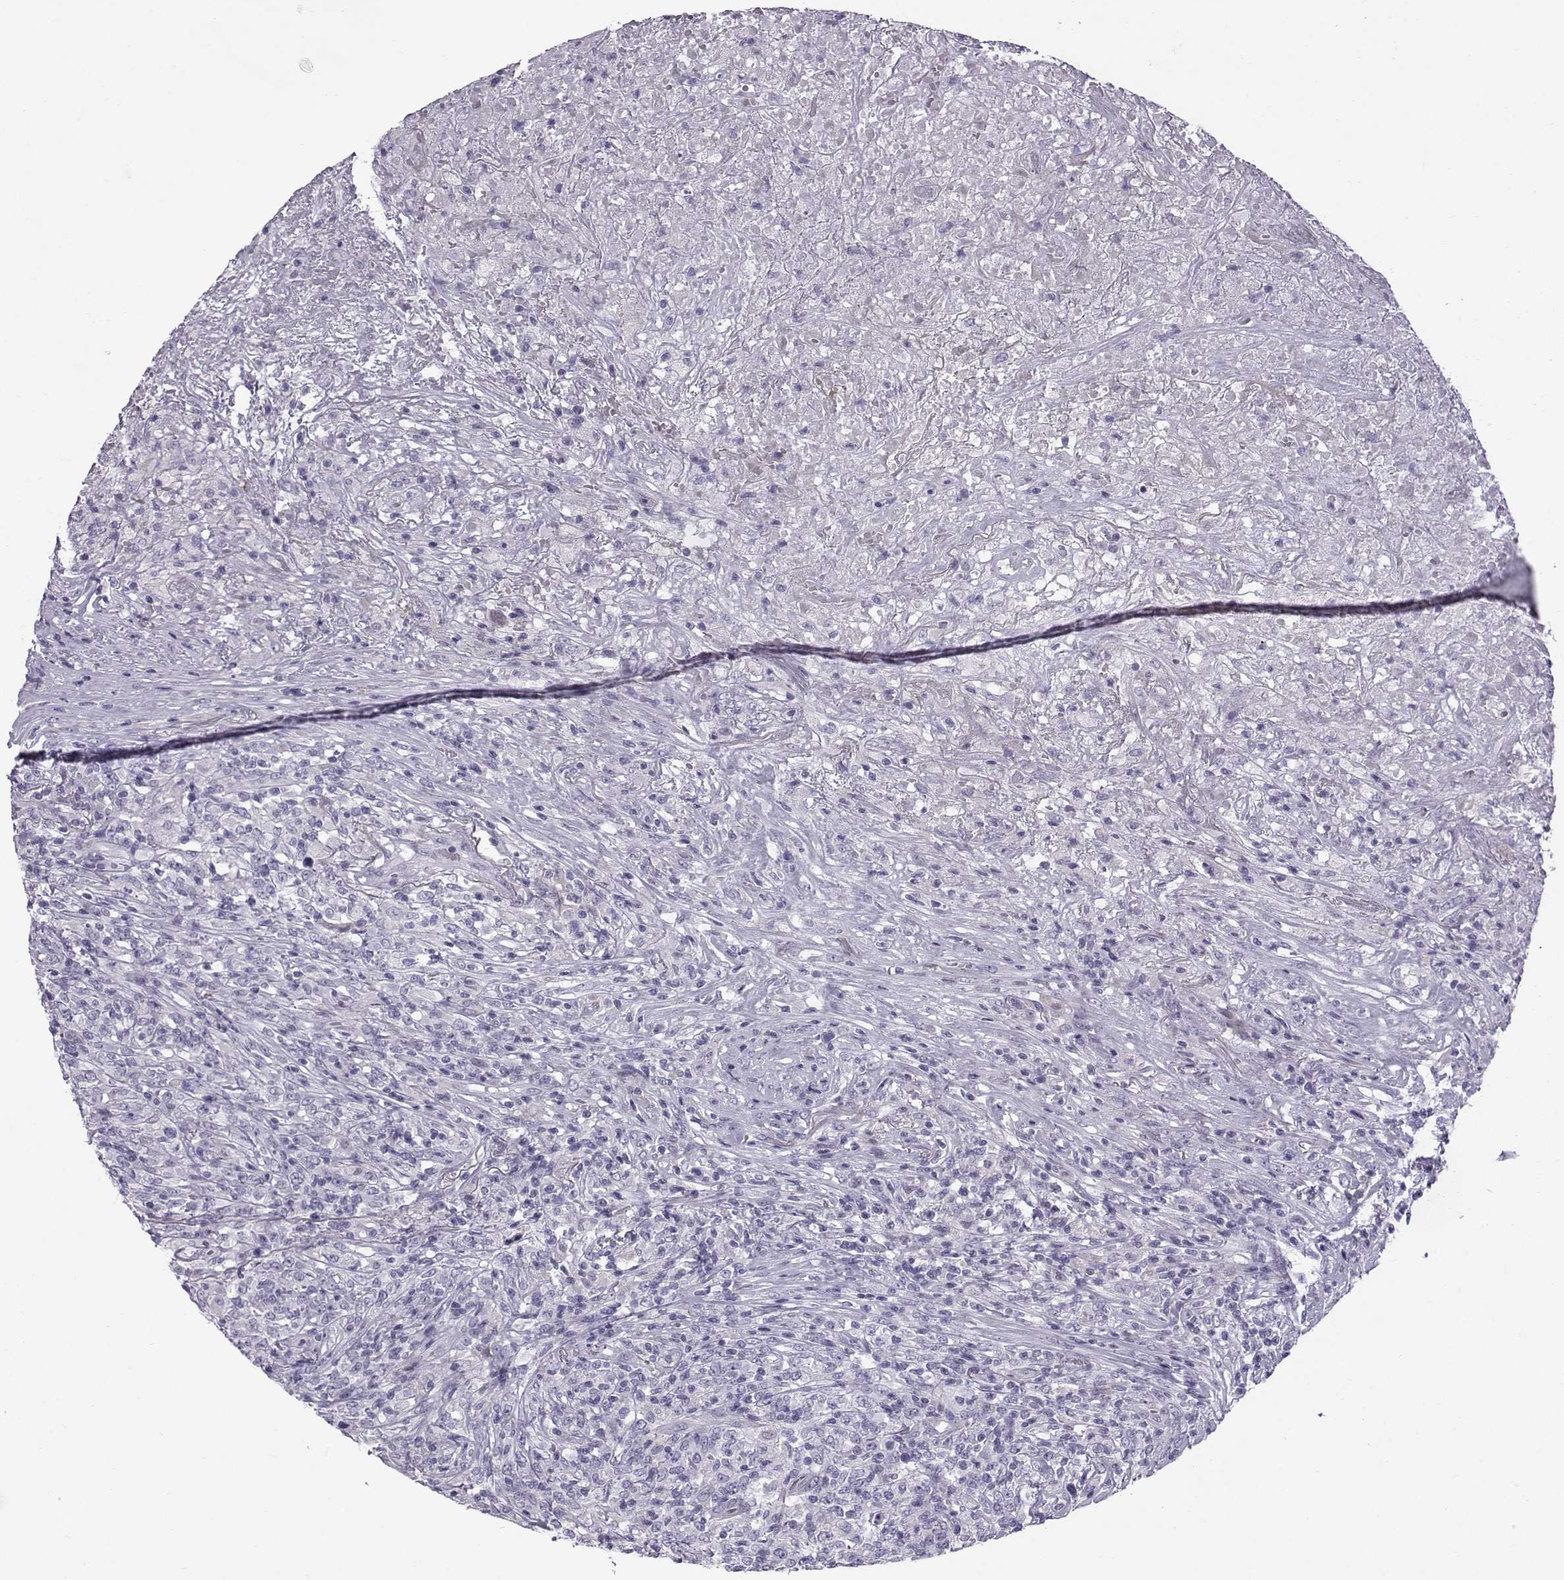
{"staining": {"intensity": "negative", "quantity": "none", "location": "none"}, "tissue": "lymphoma", "cell_type": "Tumor cells", "image_type": "cancer", "snomed": [{"axis": "morphology", "description": "Malignant lymphoma, non-Hodgkin's type, High grade"}, {"axis": "topography", "description": "Lung"}], "caption": "This is an immunohistochemistry (IHC) histopathology image of high-grade malignant lymphoma, non-Hodgkin's type. There is no expression in tumor cells.", "gene": "DMRT3", "patient": {"sex": "male", "age": 79}}